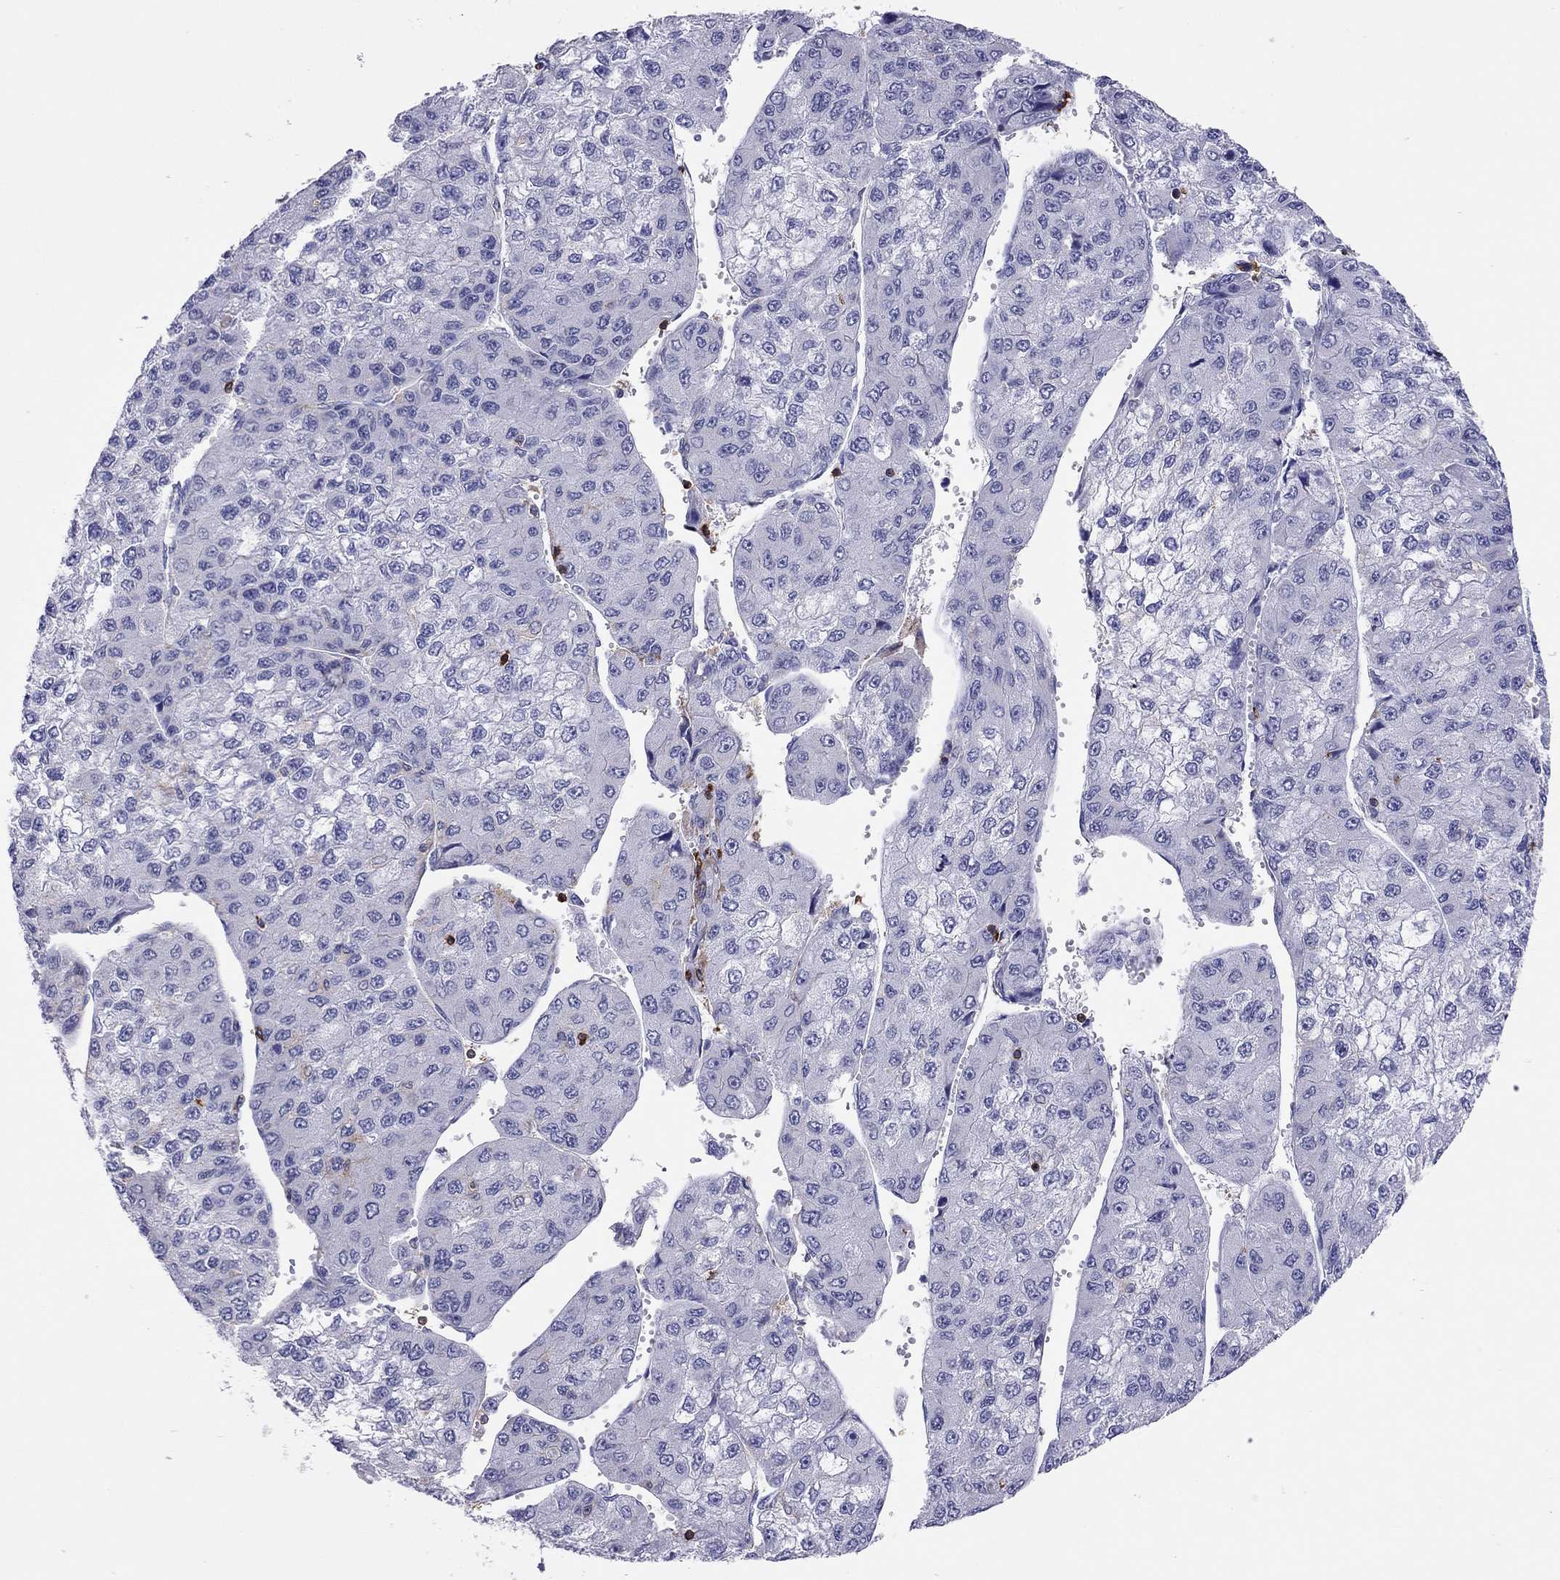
{"staining": {"intensity": "negative", "quantity": "none", "location": "none"}, "tissue": "liver cancer", "cell_type": "Tumor cells", "image_type": "cancer", "snomed": [{"axis": "morphology", "description": "Carcinoma, Hepatocellular, NOS"}, {"axis": "topography", "description": "Liver"}], "caption": "Image shows no significant protein staining in tumor cells of liver cancer (hepatocellular carcinoma).", "gene": "MND1", "patient": {"sex": "female", "age": 66}}